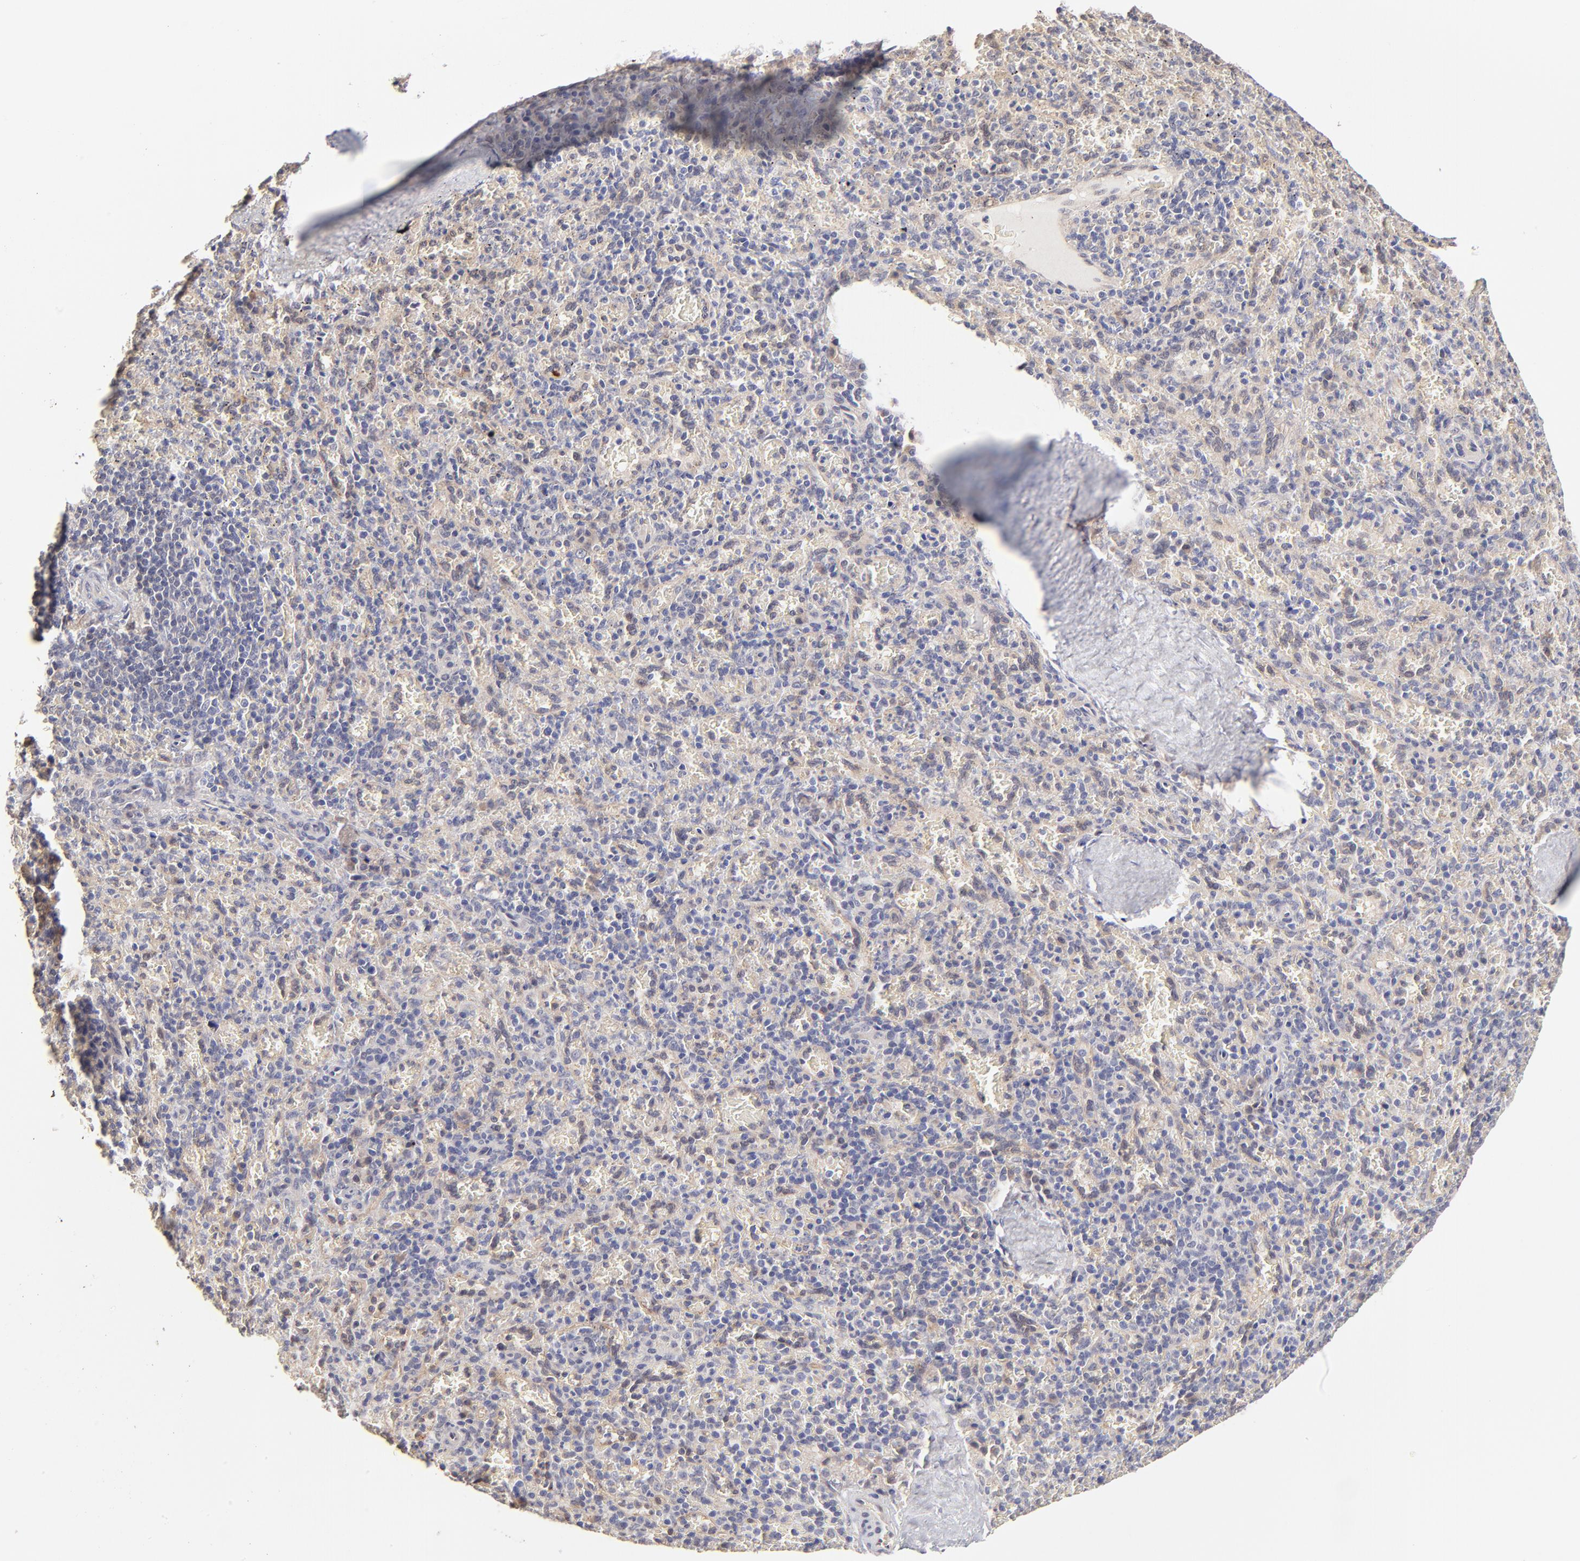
{"staining": {"intensity": "weak", "quantity": "<25%", "location": "cytoplasmic/membranous"}, "tissue": "spleen", "cell_type": "Cells in red pulp", "image_type": "normal", "snomed": [{"axis": "morphology", "description": "Normal tissue, NOS"}, {"axis": "topography", "description": "Spleen"}], "caption": "DAB immunohistochemical staining of normal human spleen demonstrates no significant staining in cells in red pulp.", "gene": "ZNF10", "patient": {"sex": "female", "age": 50}}